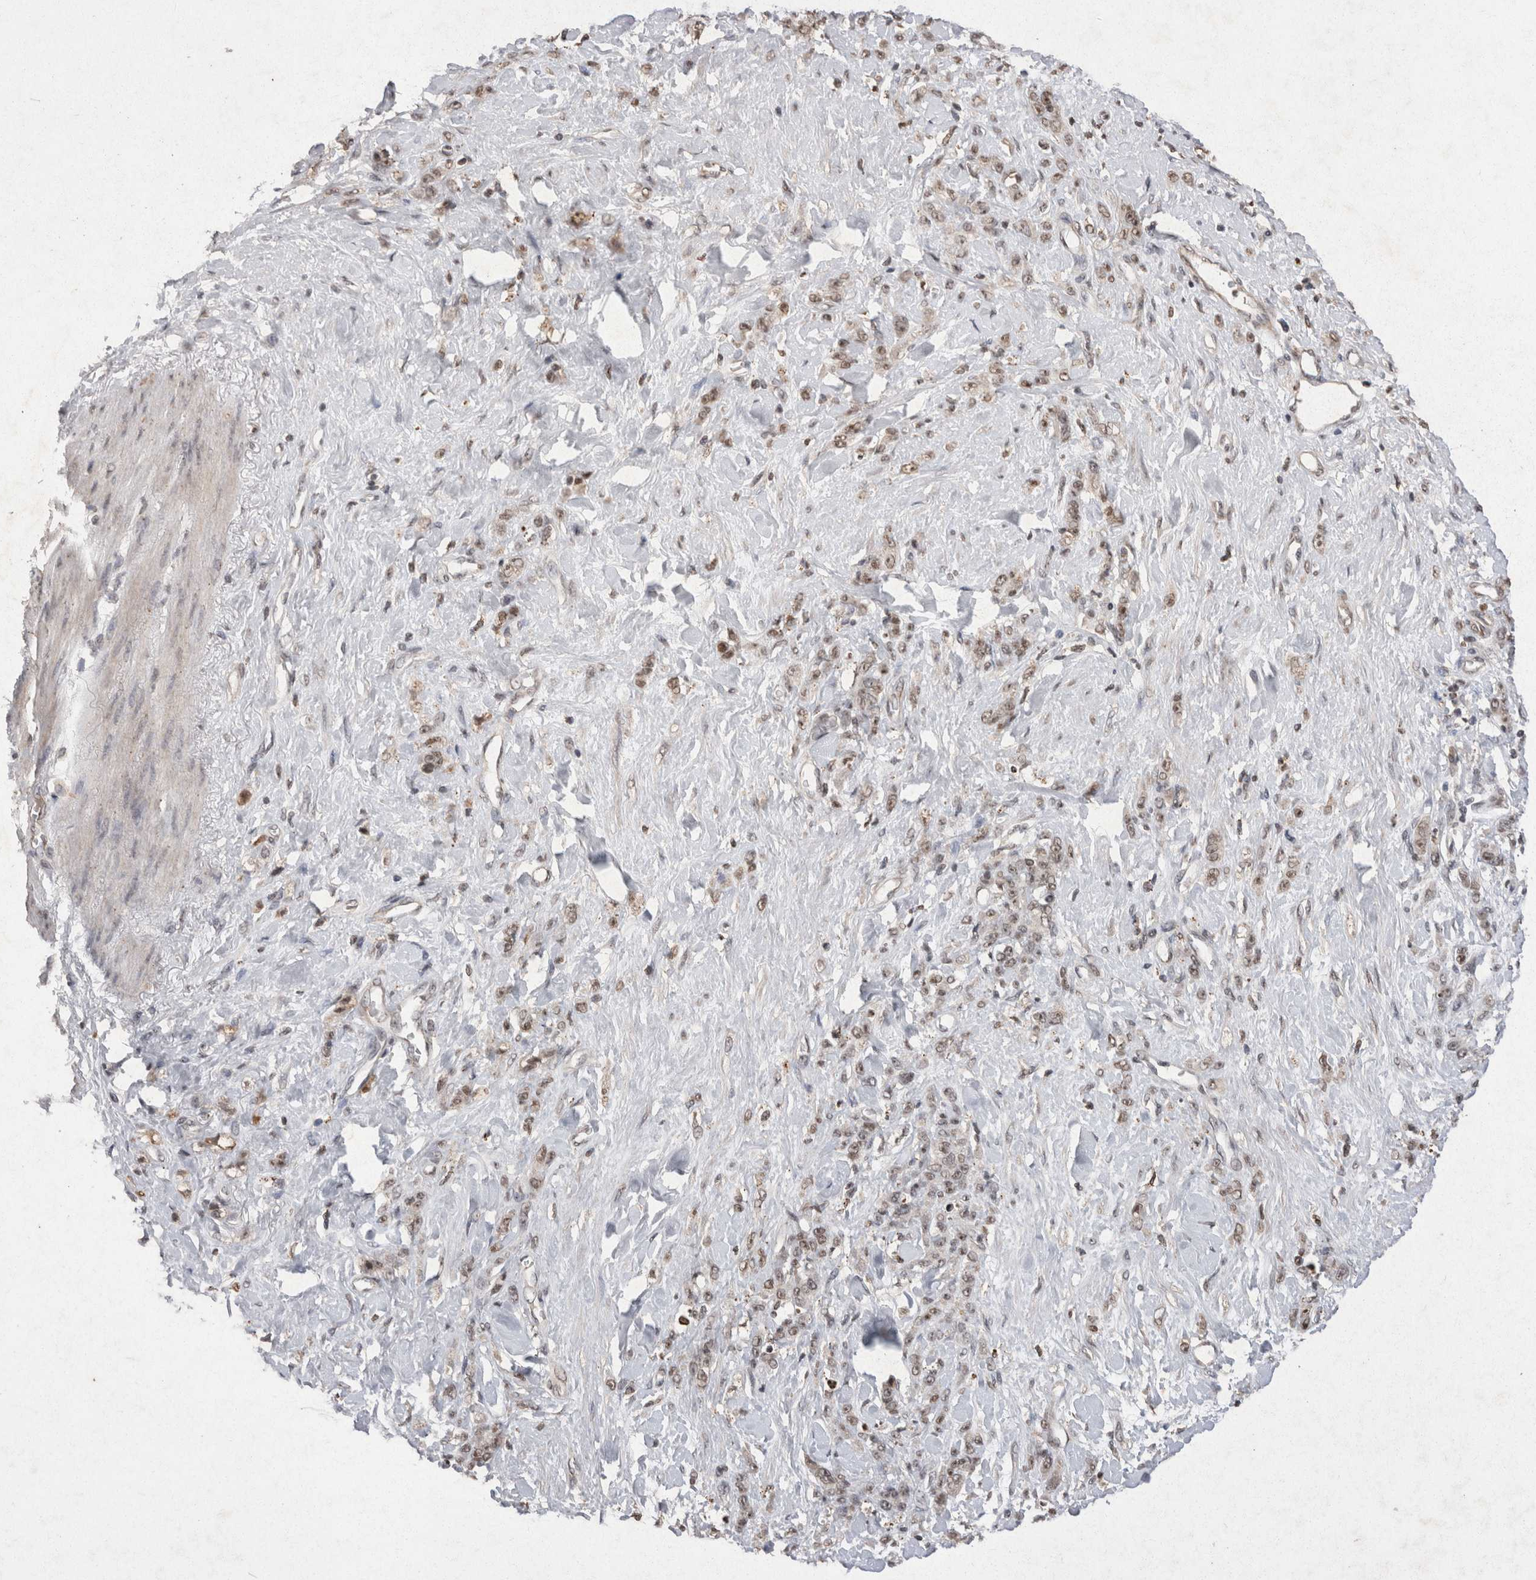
{"staining": {"intensity": "moderate", "quantity": ">75%", "location": "nuclear"}, "tissue": "stomach cancer", "cell_type": "Tumor cells", "image_type": "cancer", "snomed": [{"axis": "morphology", "description": "Adenocarcinoma, NOS"}, {"axis": "topography", "description": "Stomach"}], "caption": "Immunohistochemistry (IHC) (DAB) staining of stomach cancer (adenocarcinoma) shows moderate nuclear protein expression in approximately >75% of tumor cells.", "gene": "STK11", "patient": {"sex": "male", "age": 82}}